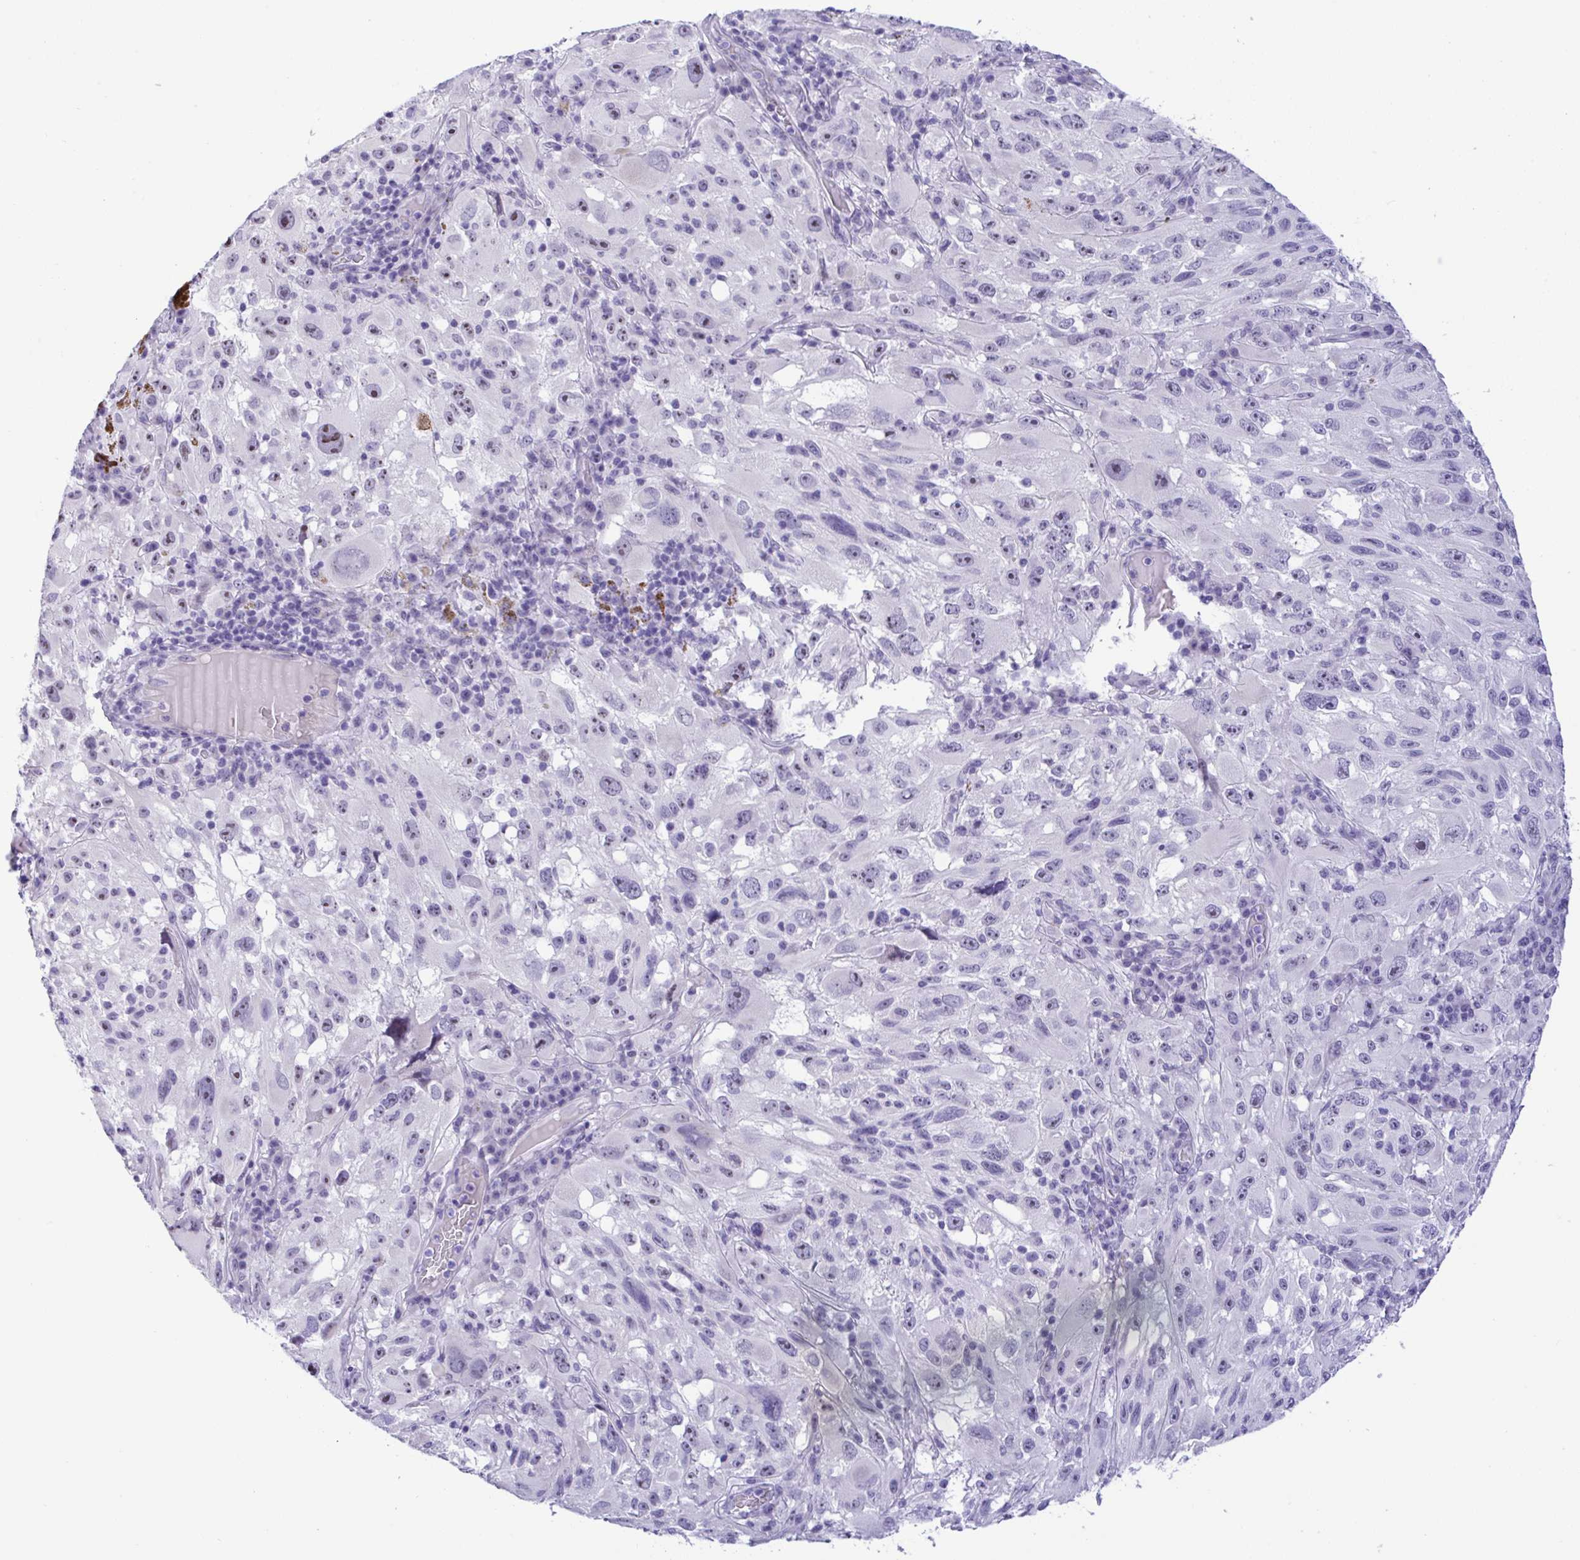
{"staining": {"intensity": "negative", "quantity": "none", "location": "none"}, "tissue": "melanoma", "cell_type": "Tumor cells", "image_type": "cancer", "snomed": [{"axis": "morphology", "description": "Malignant melanoma, NOS"}, {"axis": "topography", "description": "Skin"}], "caption": "High power microscopy image of an immunohistochemistry (IHC) image of melanoma, revealing no significant staining in tumor cells. Nuclei are stained in blue.", "gene": "YBX2", "patient": {"sex": "female", "age": 71}}